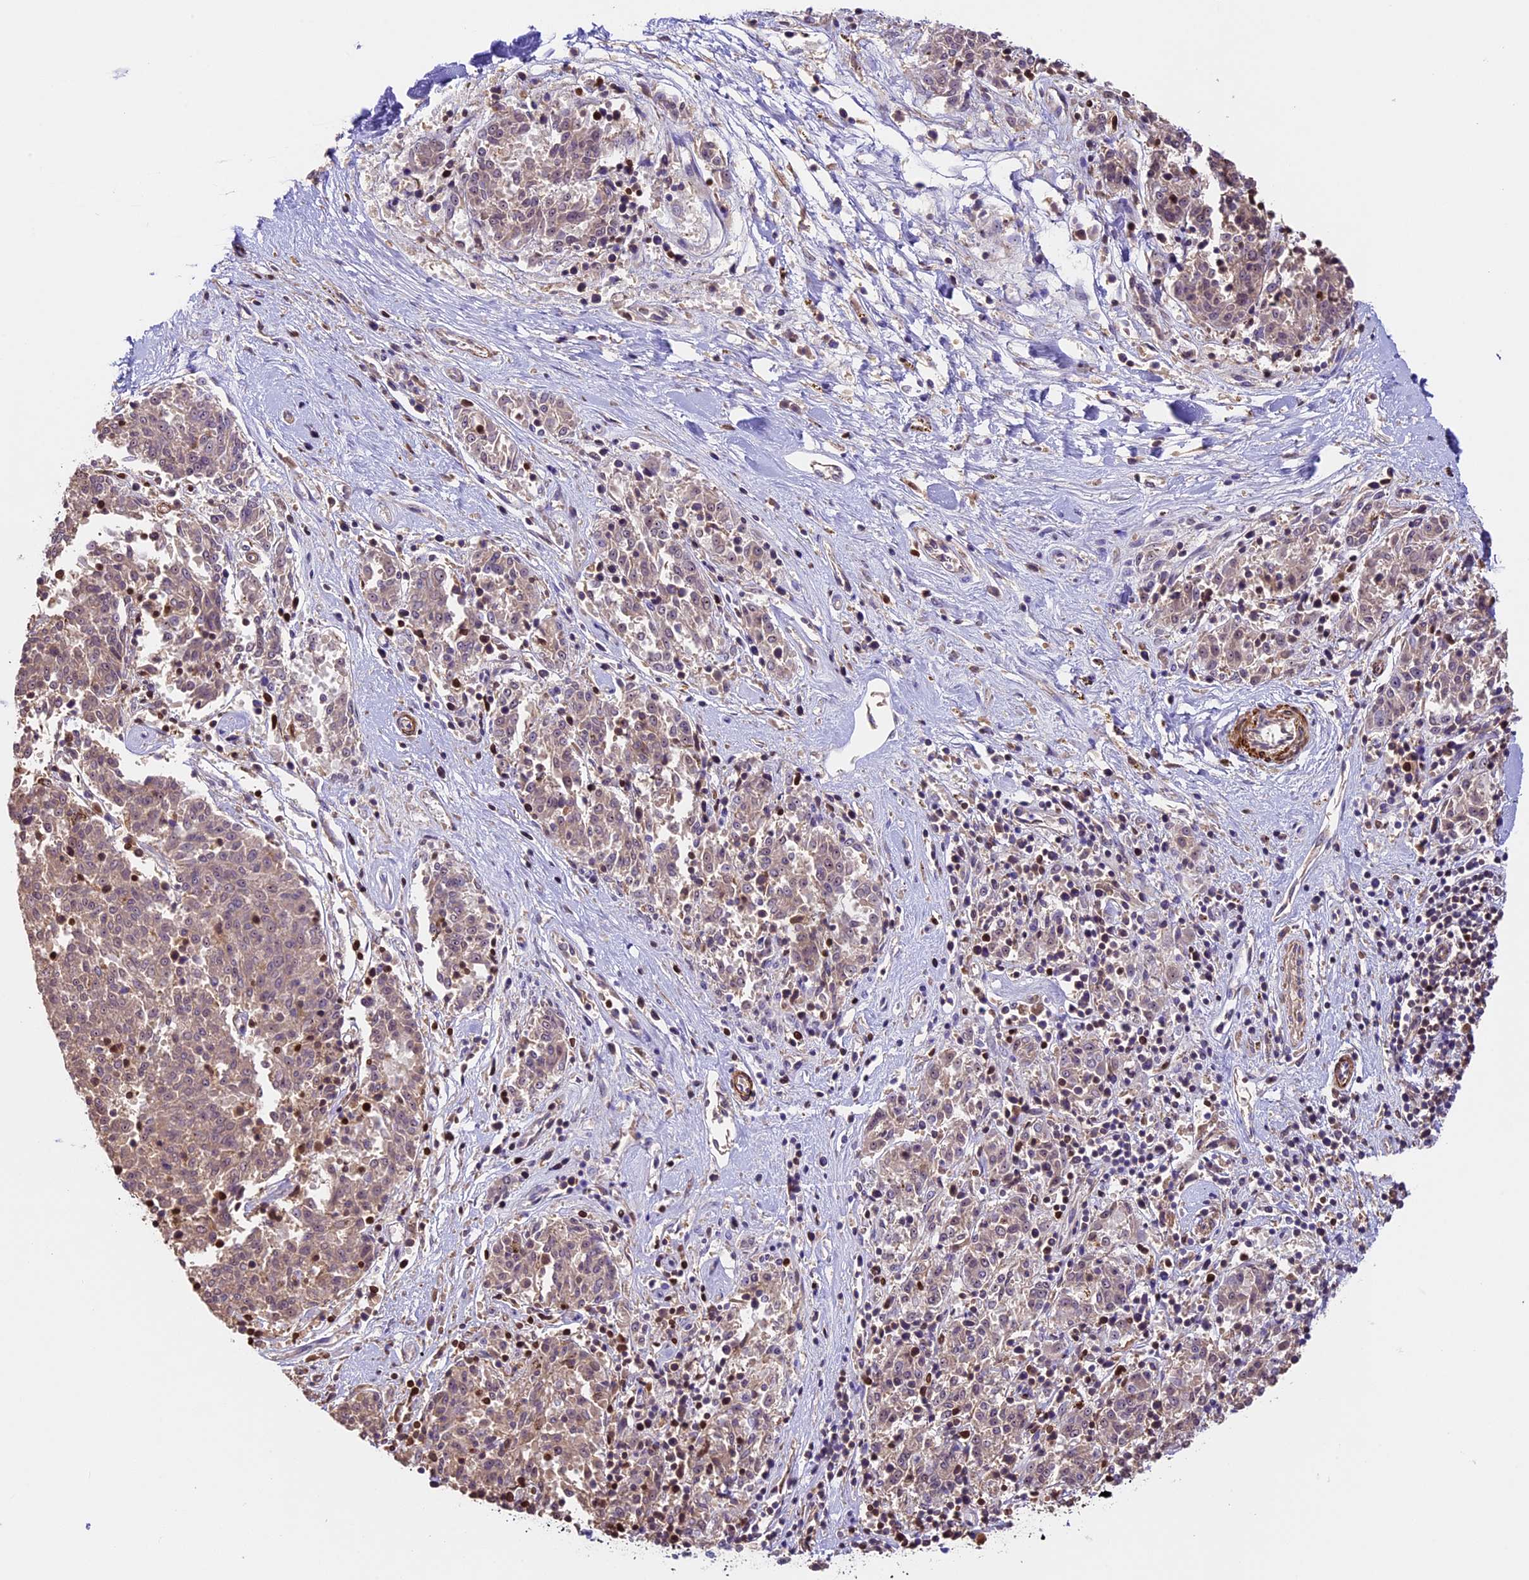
{"staining": {"intensity": "weak", "quantity": "<25%", "location": "cytoplasmic/membranous,nuclear"}, "tissue": "melanoma", "cell_type": "Tumor cells", "image_type": "cancer", "snomed": [{"axis": "morphology", "description": "Malignant melanoma, NOS"}, {"axis": "topography", "description": "Skin"}], "caption": "Immunohistochemistry (IHC) image of neoplastic tissue: melanoma stained with DAB exhibits no significant protein positivity in tumor cells. Brightfield microscopy of immunohistochemistry (IHC) stained with DAB (3,3'-diaminobenzidine) (brown) and hematoxylin (blue), captured at high magnification.", "gene": "TBC1D1", "patient": {"sex": "female", "age": 72}}